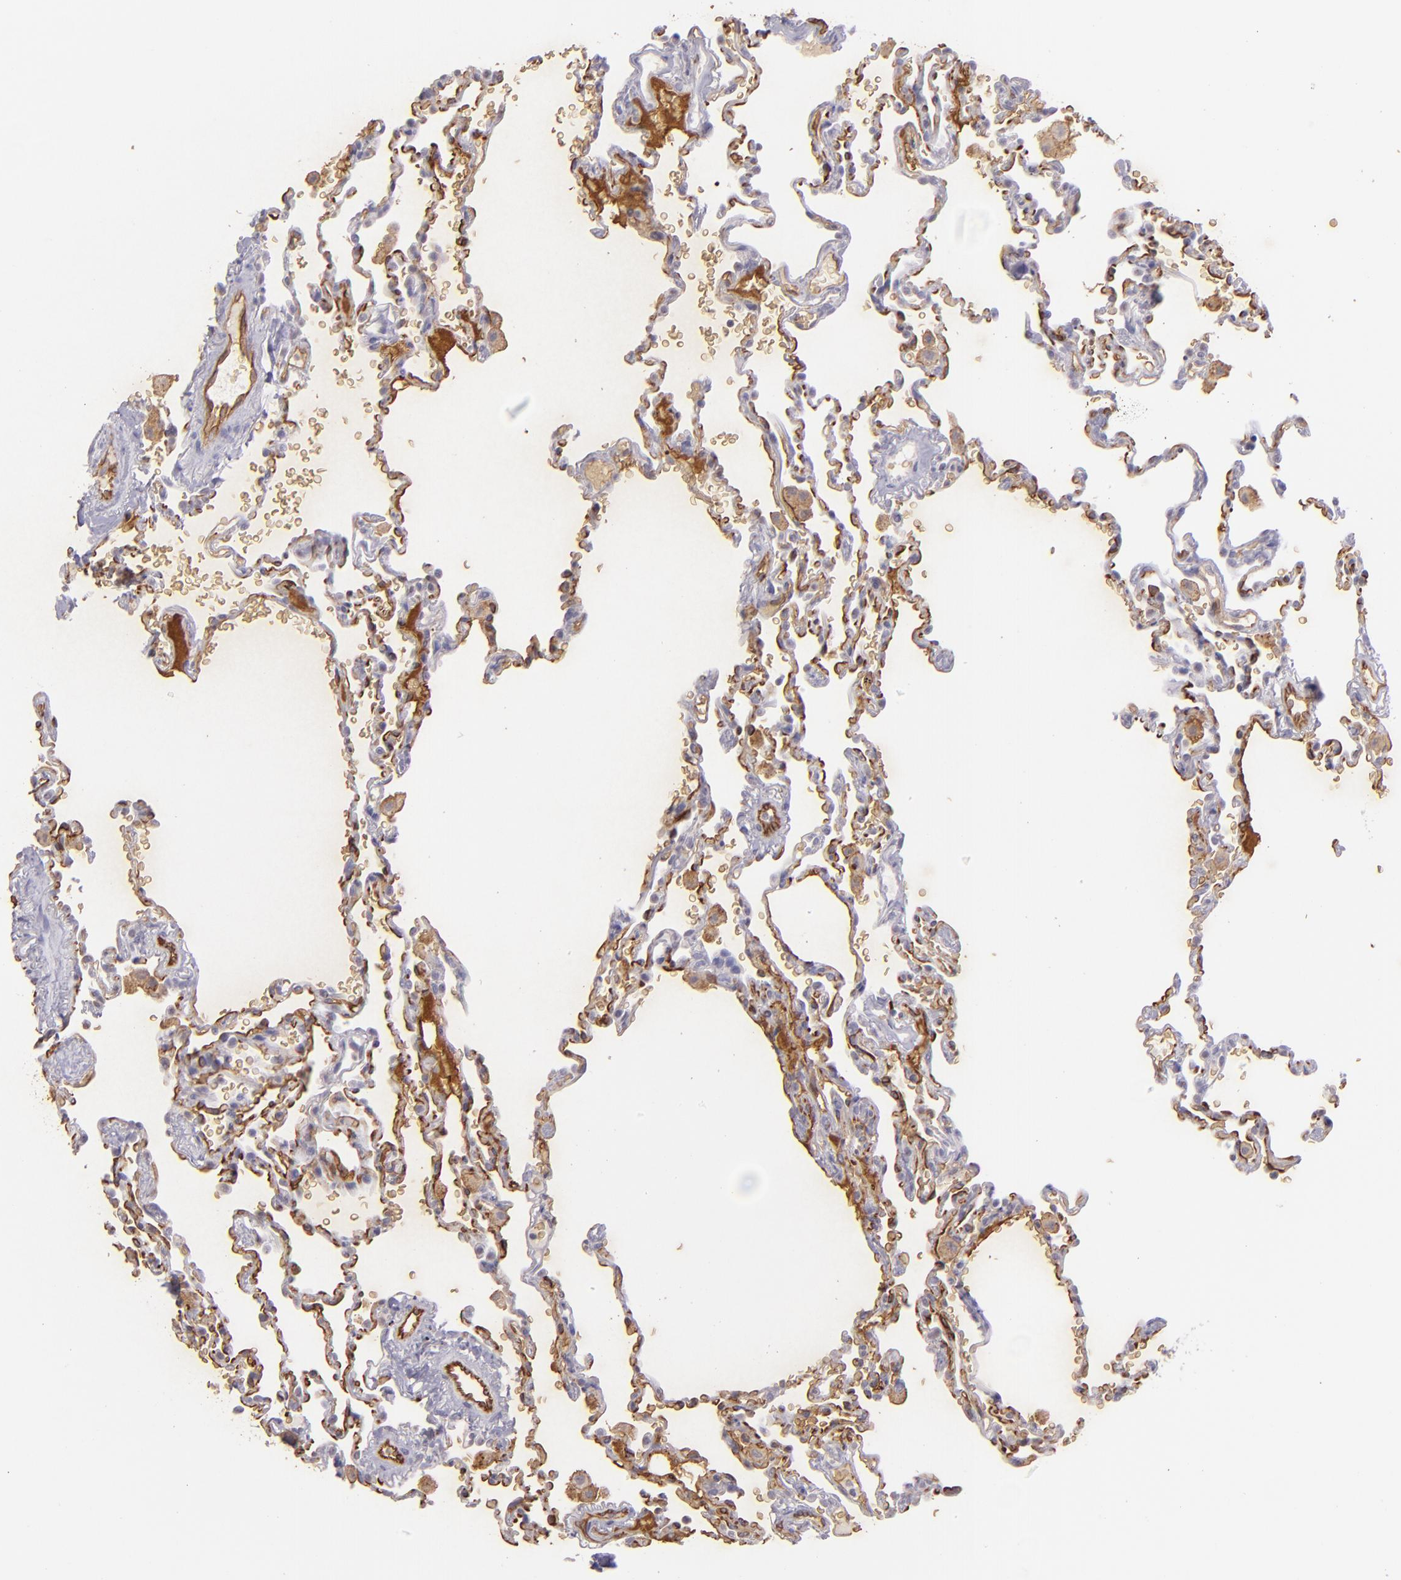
{"staining": {"intensity": "negative", "quantity": "none", "location": "none"}, "tissue": "lung", "cell_type": "Alveolar cells", "image_type": "normal", "snomed": [{"axis": "morphology", "description": "Normal tissue, NOS"}, {"axis": "topography", "description": "Lung"}], "caption": "The histopathology image displays no significant expression in alveolar cells of lung.", "gene": "ACE", "patient": {"sex": "male", "age": 59}}